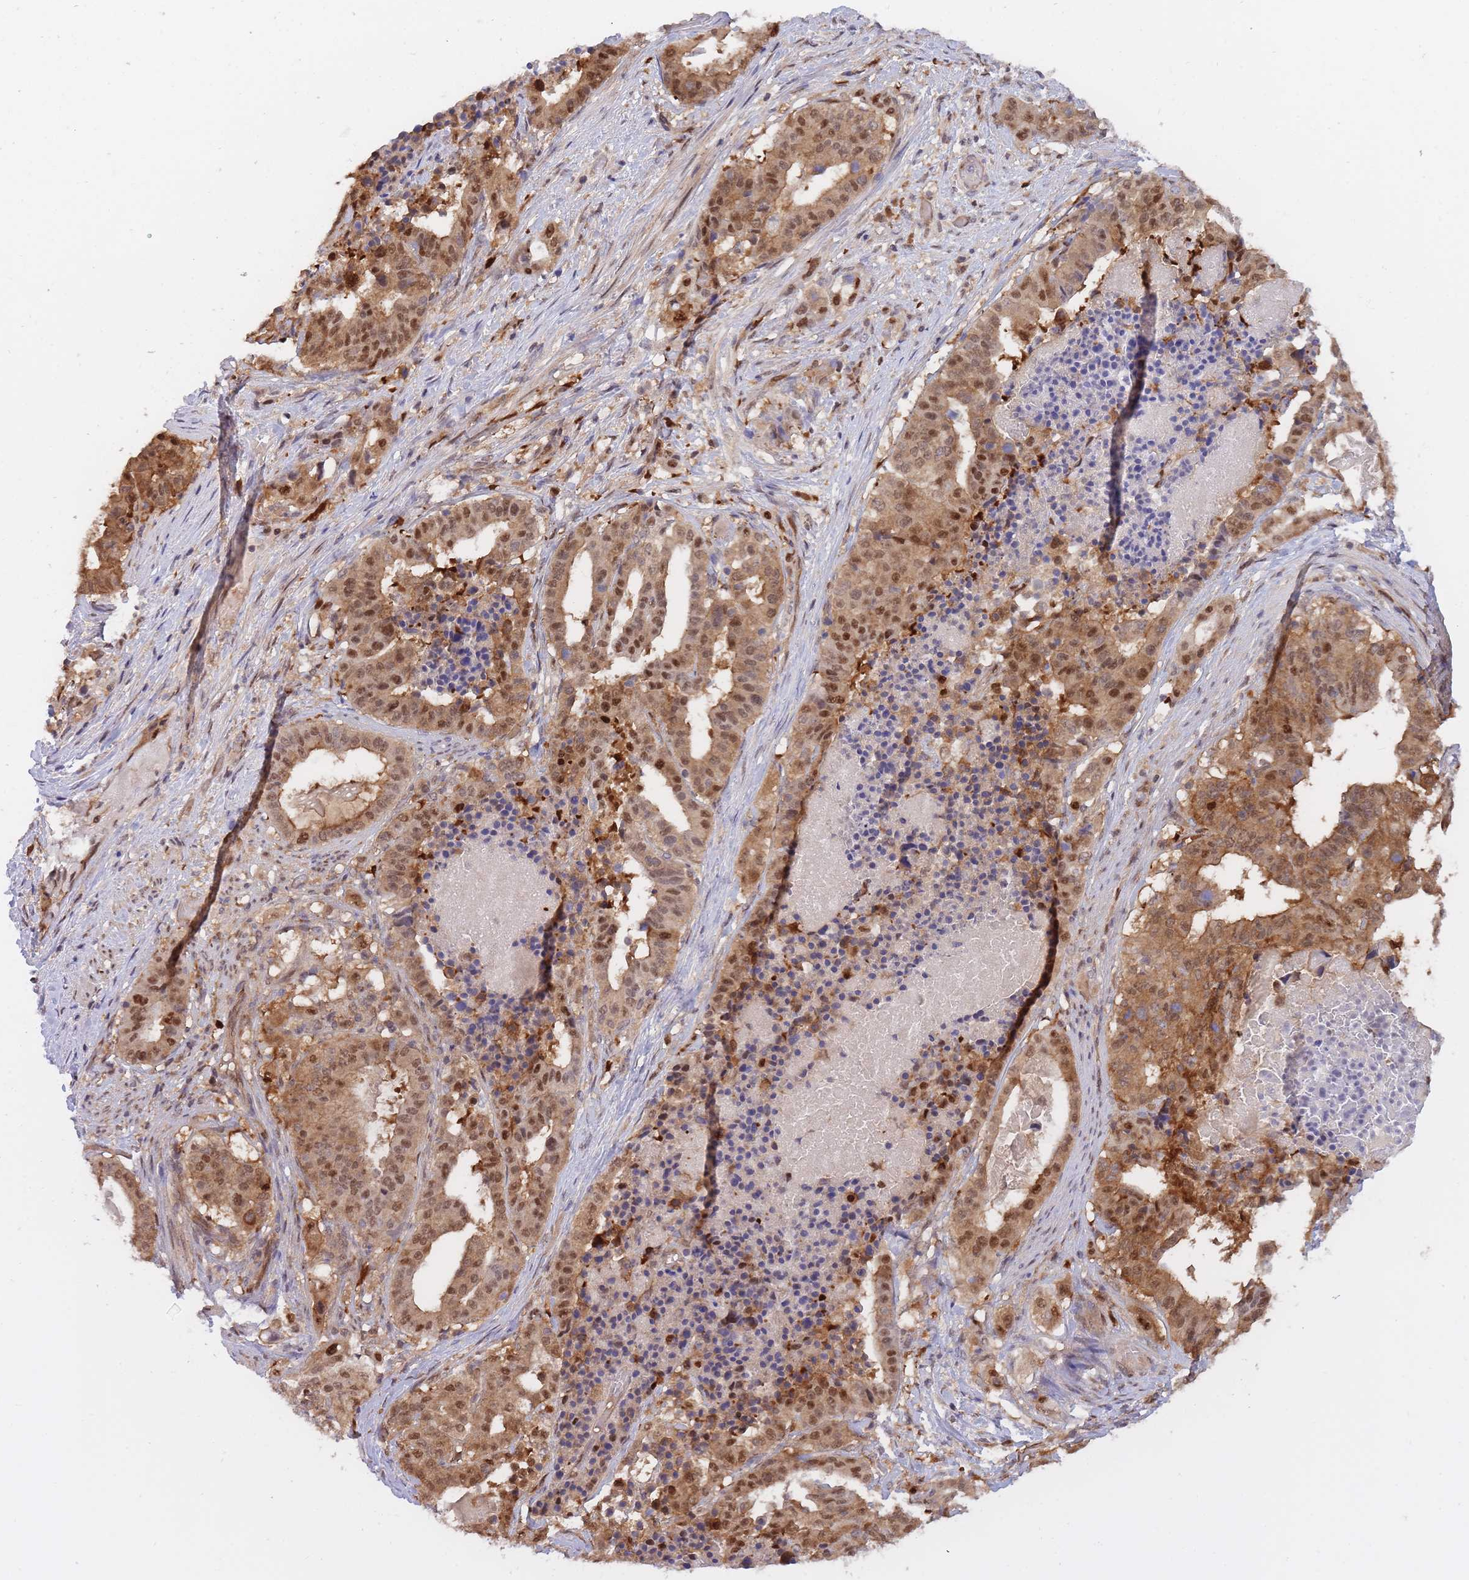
{"staining": {"intensity": "moderate", "quantity": ">75%", "location": "cytoplasmic/membranous,nuclear"}, "tissue": "stomach cancer", "cell_type": "Tumor cells", "image_type": "cancer", "snomed": [{"axis": "morphology", "description": "Adenocarcinoma, NOS"}, {"axis": "topography", "description": "Stomach"}], "caption": "Stomach cancer tissue demonstrates moderate cytoplasmic/membranous and nuclear staining in about >75% of tumor cells", "gene": "NSFL1C", "patient": {"sex": "male", "age": 48}}